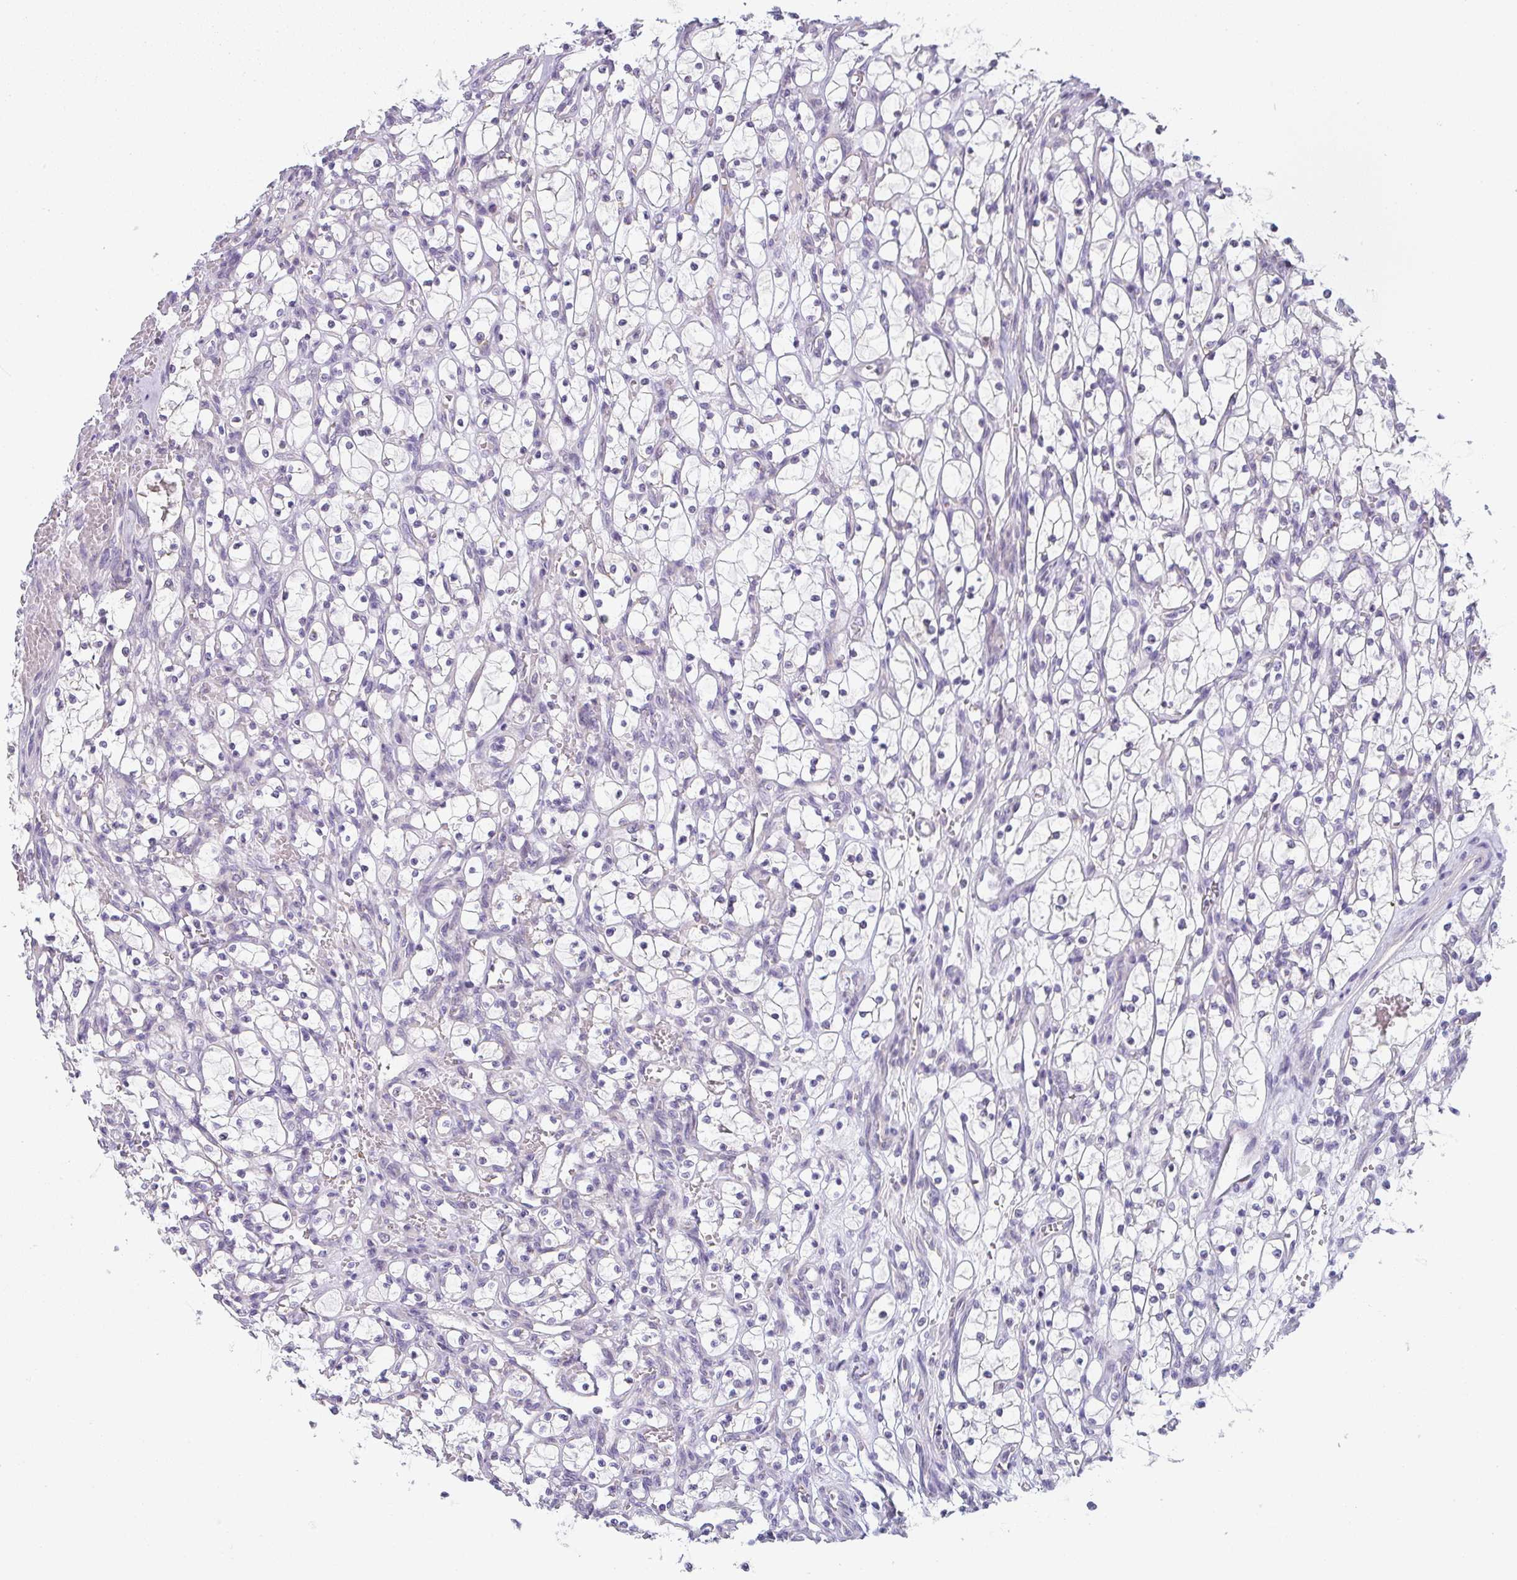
{"staining": {"intensity": "weak", "quantity": "<25%", "location": "cytoplasmic/membranous"}, "tissue": "renal cancer", "cell_type": "Tumor cells", "image_type": "cancer", "snomed": [{"axis": "morphology", "description": "Adenocarcinoma, NOS"}, {"axis": "topography", "description": "Kidney"}], "caption": "Renal cancer (adenocarcinoma) was stained to show a protein in brown. There is no significant expression in tumor cells. (DAB (3,3'-diaminobenzidine) immunohistochemistry (IHC) visualized using brightfield microscopy, high magnification).", "gene": "CACNA1S", "patient": {"sex": "female", "age": 69}}